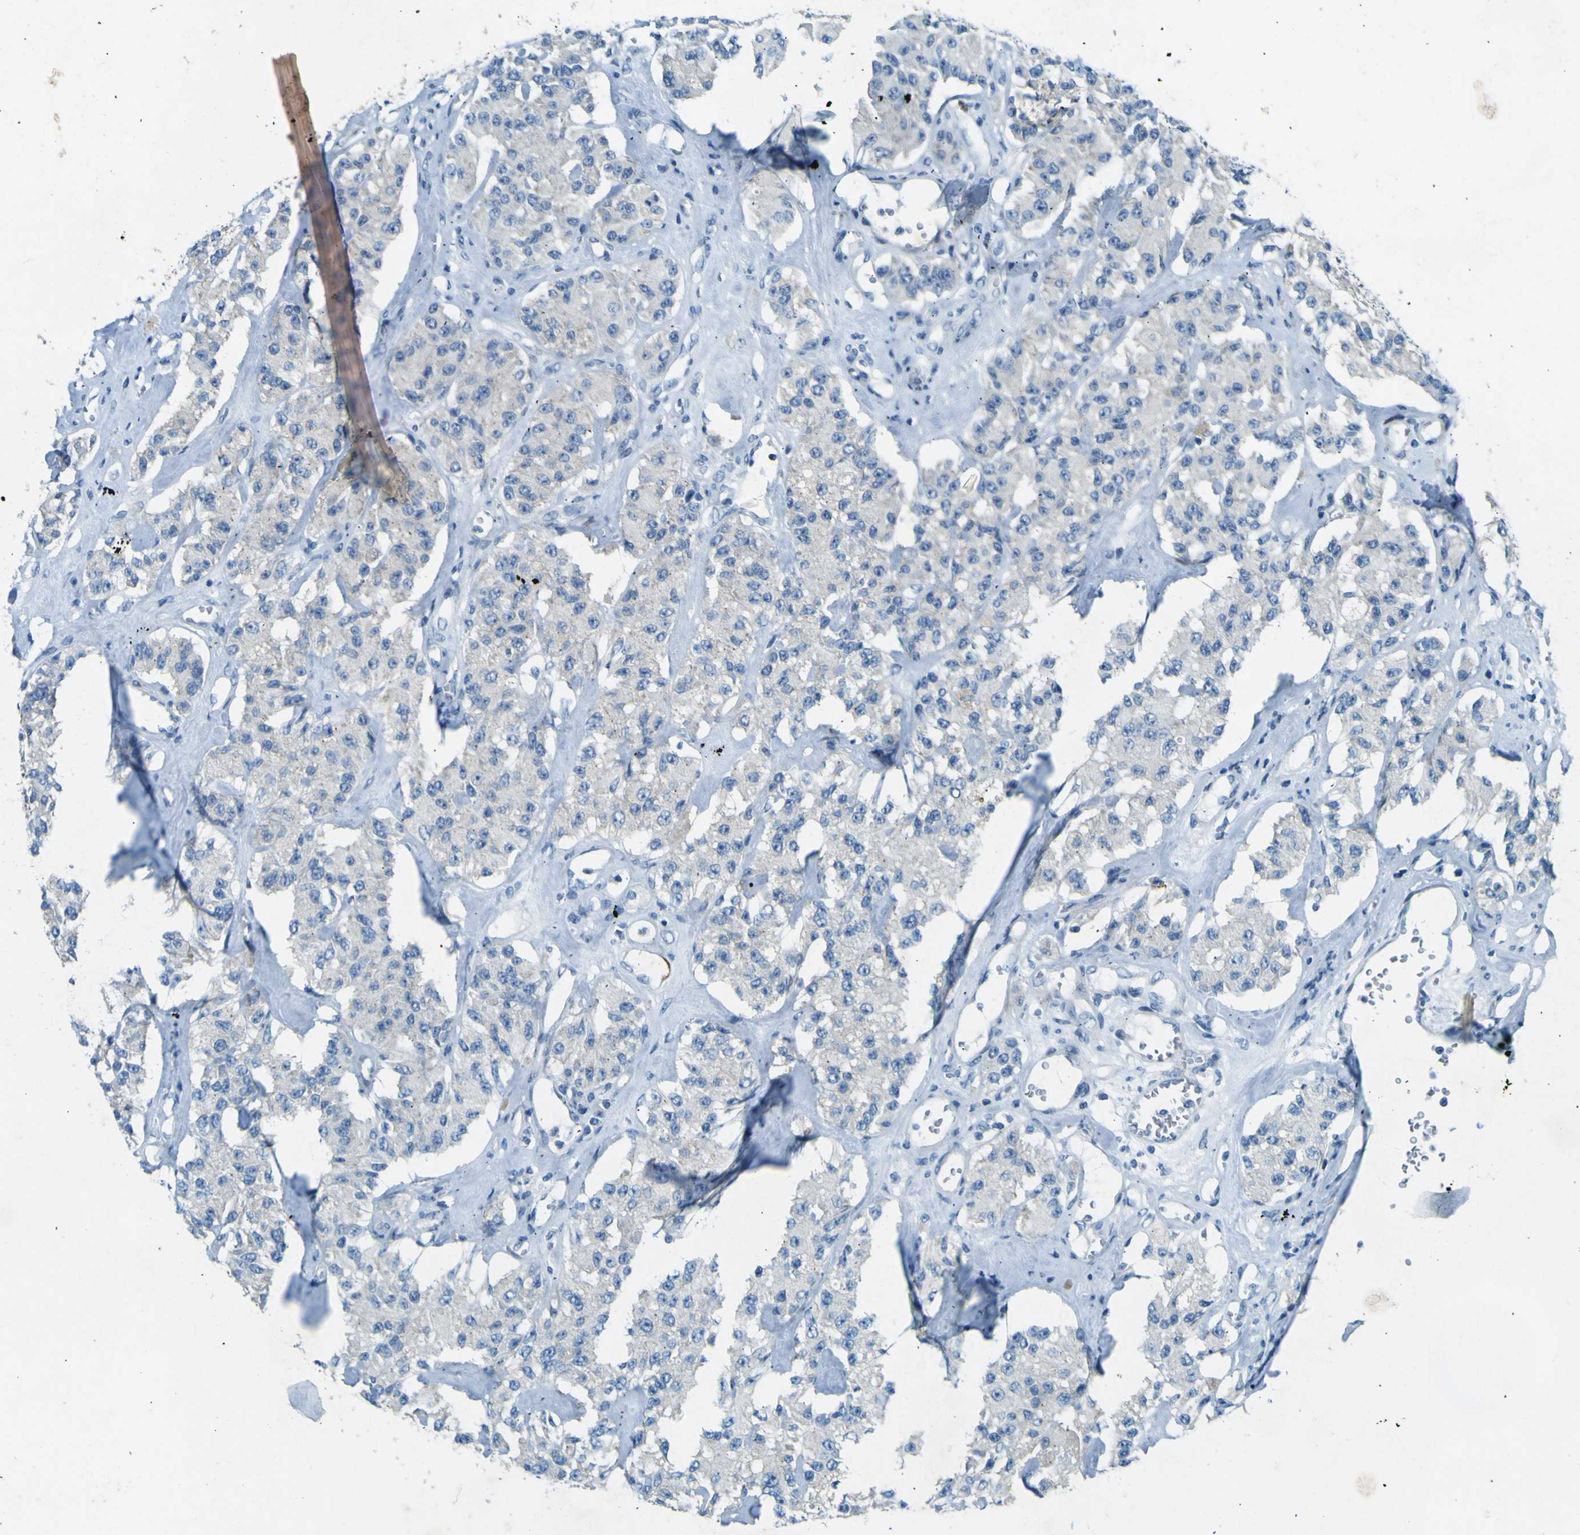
{"staining": {"intensity": "negative", "quantity": "none", "location": "none"}, "tissue": "carcinoid", "cell_type": "Tumor cells", "image_type": "cancer", "snomed": [{"axis": "morphology", "description": "Carcinoid, malignant, NOS"}, {"axis": "topography", "description": "Pancreas"}], "caption": "Immunohistochemistry (IHC) histopathology image of carcinoid (malignant) stained for a protein (brown), which reveals no positivity in tumor cells.", "gene": "SORCS1", "patient": {"sex": "male", "age": 41}}